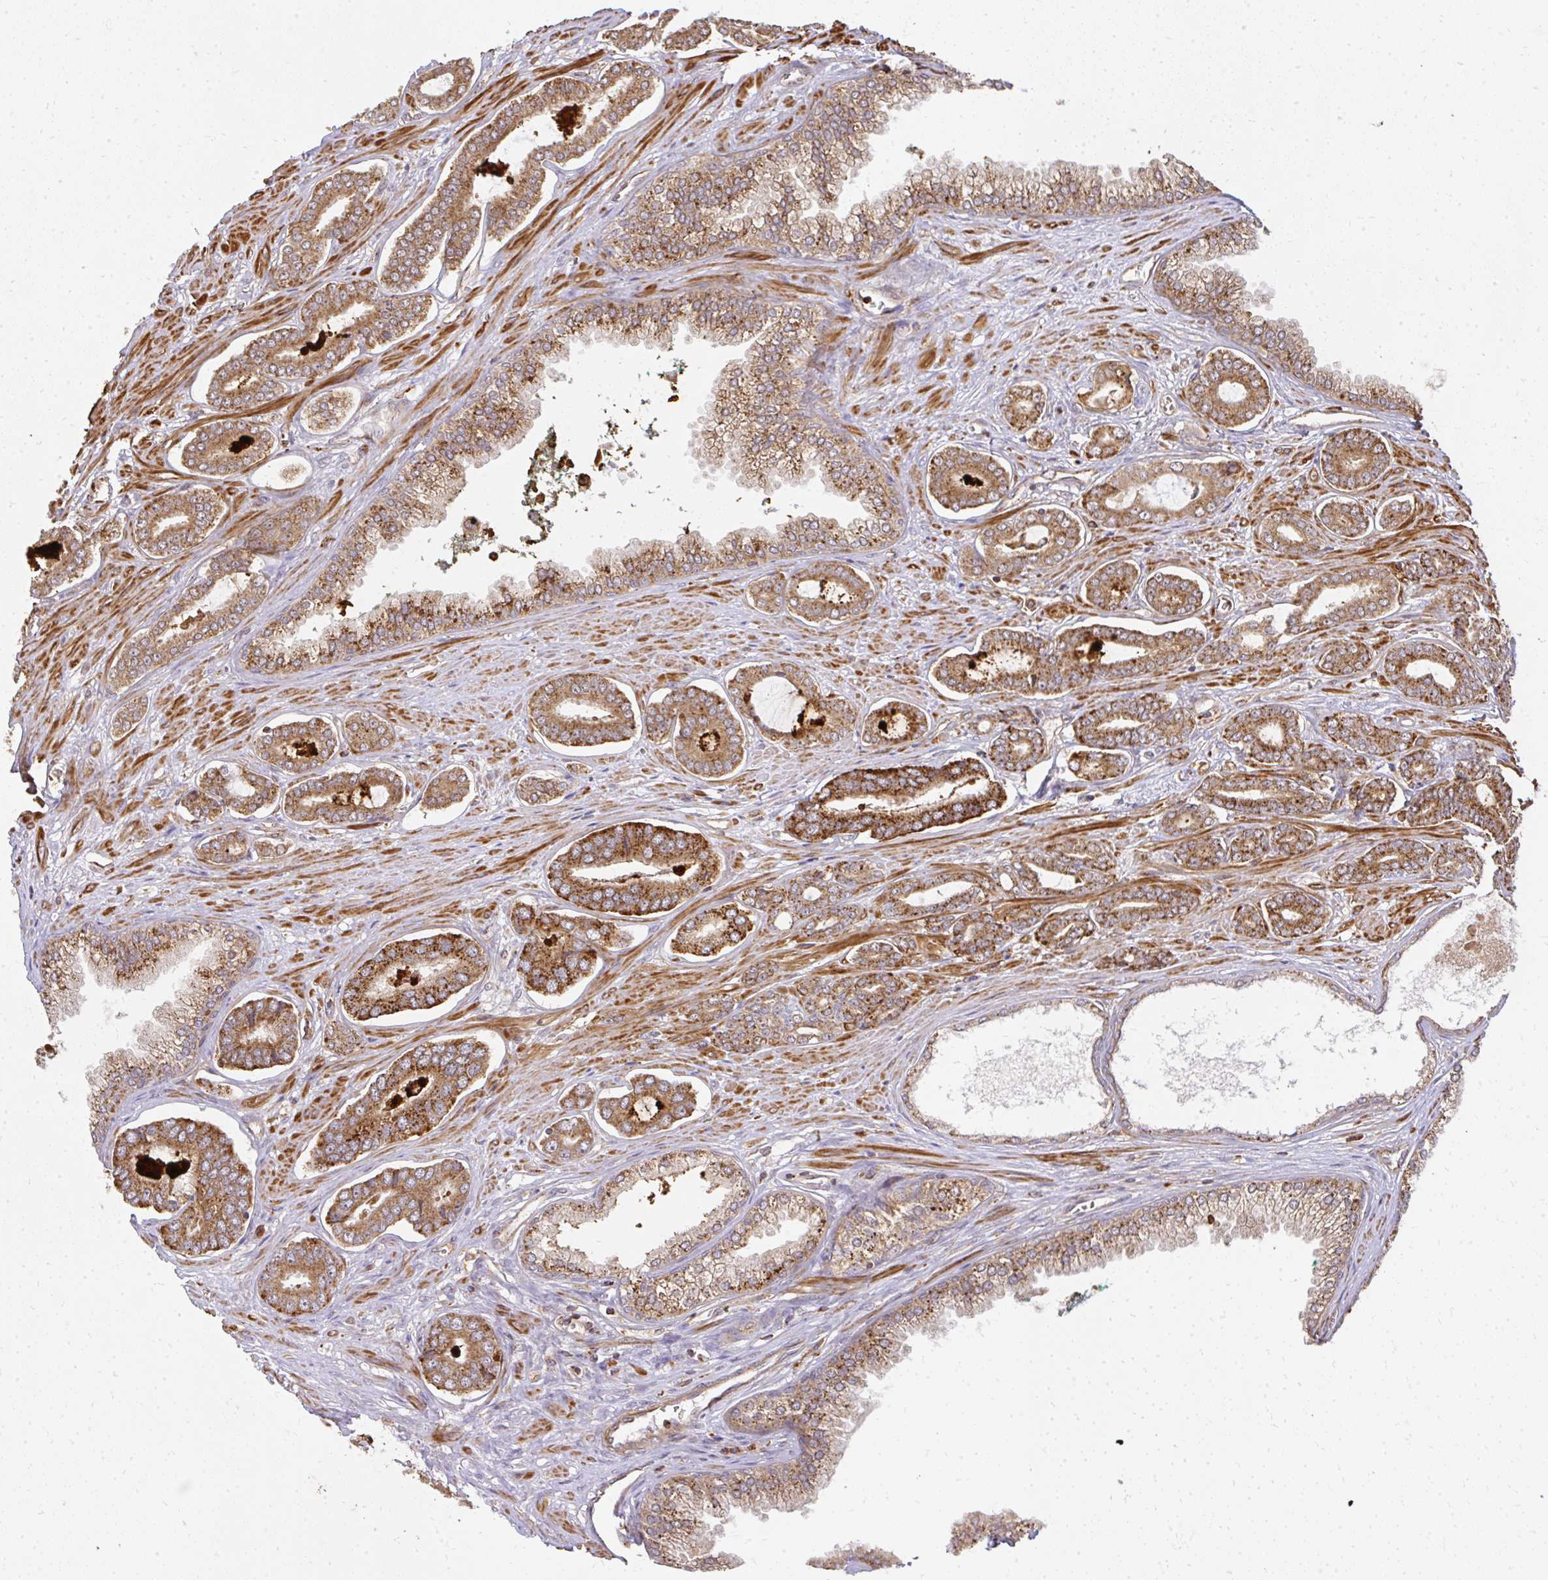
{"staining": {"intensity": "moderate", "quantity": ">75%", "location": "cytoplasmic/membranous"}, "tissue": "prostate cancer", "cell_type": "Tumor cells", "image_type": "cancer", "snomed": [{"axis": "morphology", "description": "Adenocarcinoma, NOS"}, {"axis": "topography", "description": "Prostate and seminal vesicle, NOS"}], "caption": "Approximately >75% of tumor cells in human prostate cancer (adenocarcinoma) reveal moderate cytoplasmic/membranous protein positivity as visualized by brown immunohistochemical staining.", "gene": "GNS", "patient": {"sex": "male", "age": 76}}